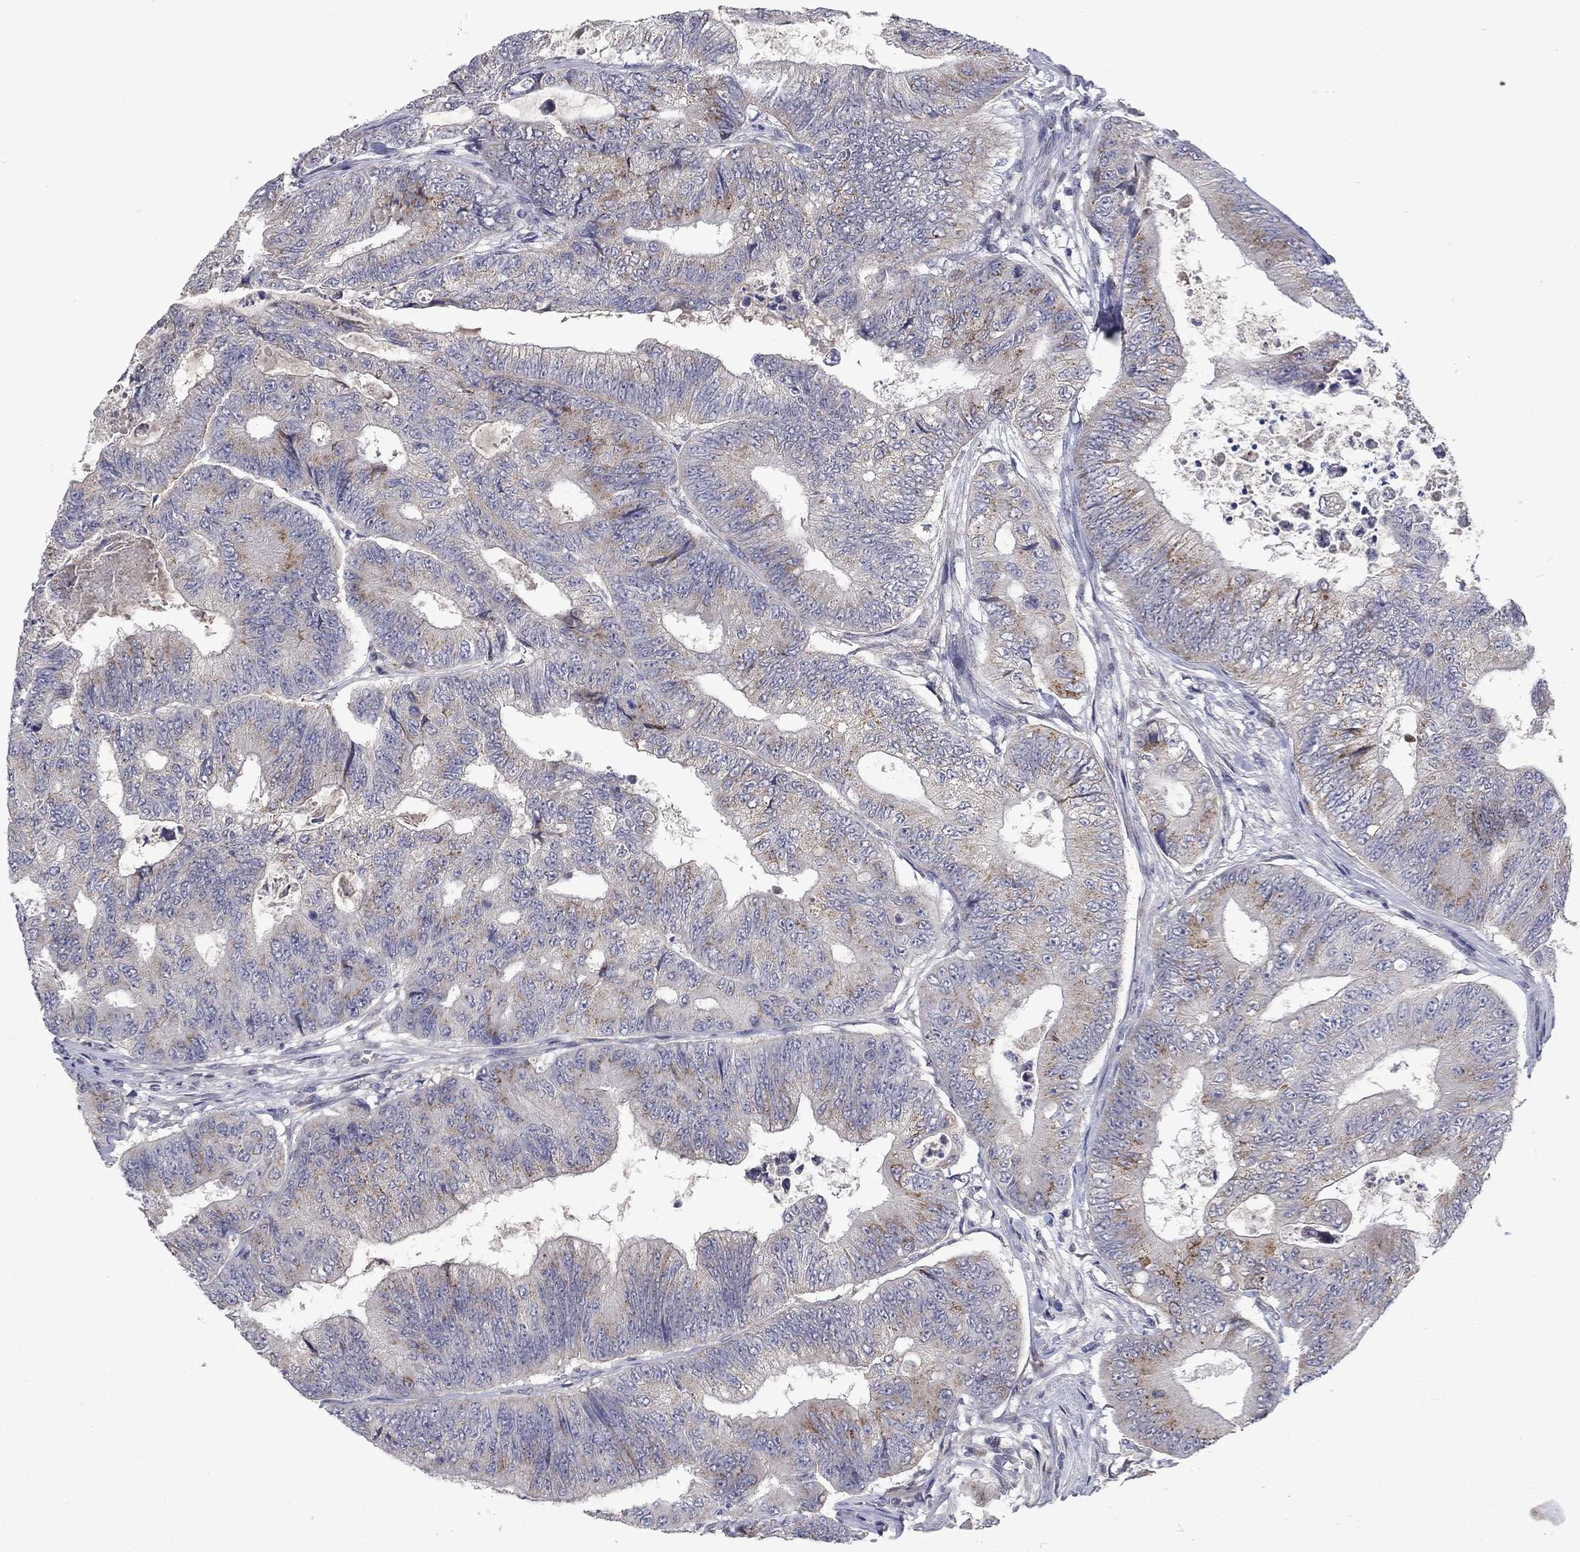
{"staining": {"intensity": "moderate", "quantity": "<25%", "location": "cytoplasmic/membranous"}, "tissue": "colorectal cancer", "cell_type": "Tumor cells", "image_type": "cancer", "snomed": [{"axis": "morphology", "description": "Adenocarcinoma, NOS"}, {"axis": "topography", "description": "Colon"}], "caption": "High-power microscopy captured an immunohistochemistry micrograph of colorectal cancer (adenocarcinoma), revealing moderate cytoplasmic/membranous positivity in approximately <25% of tumor cells.", "gene": "FAM3B", "patient": {"sex": "female", "age": 48}}